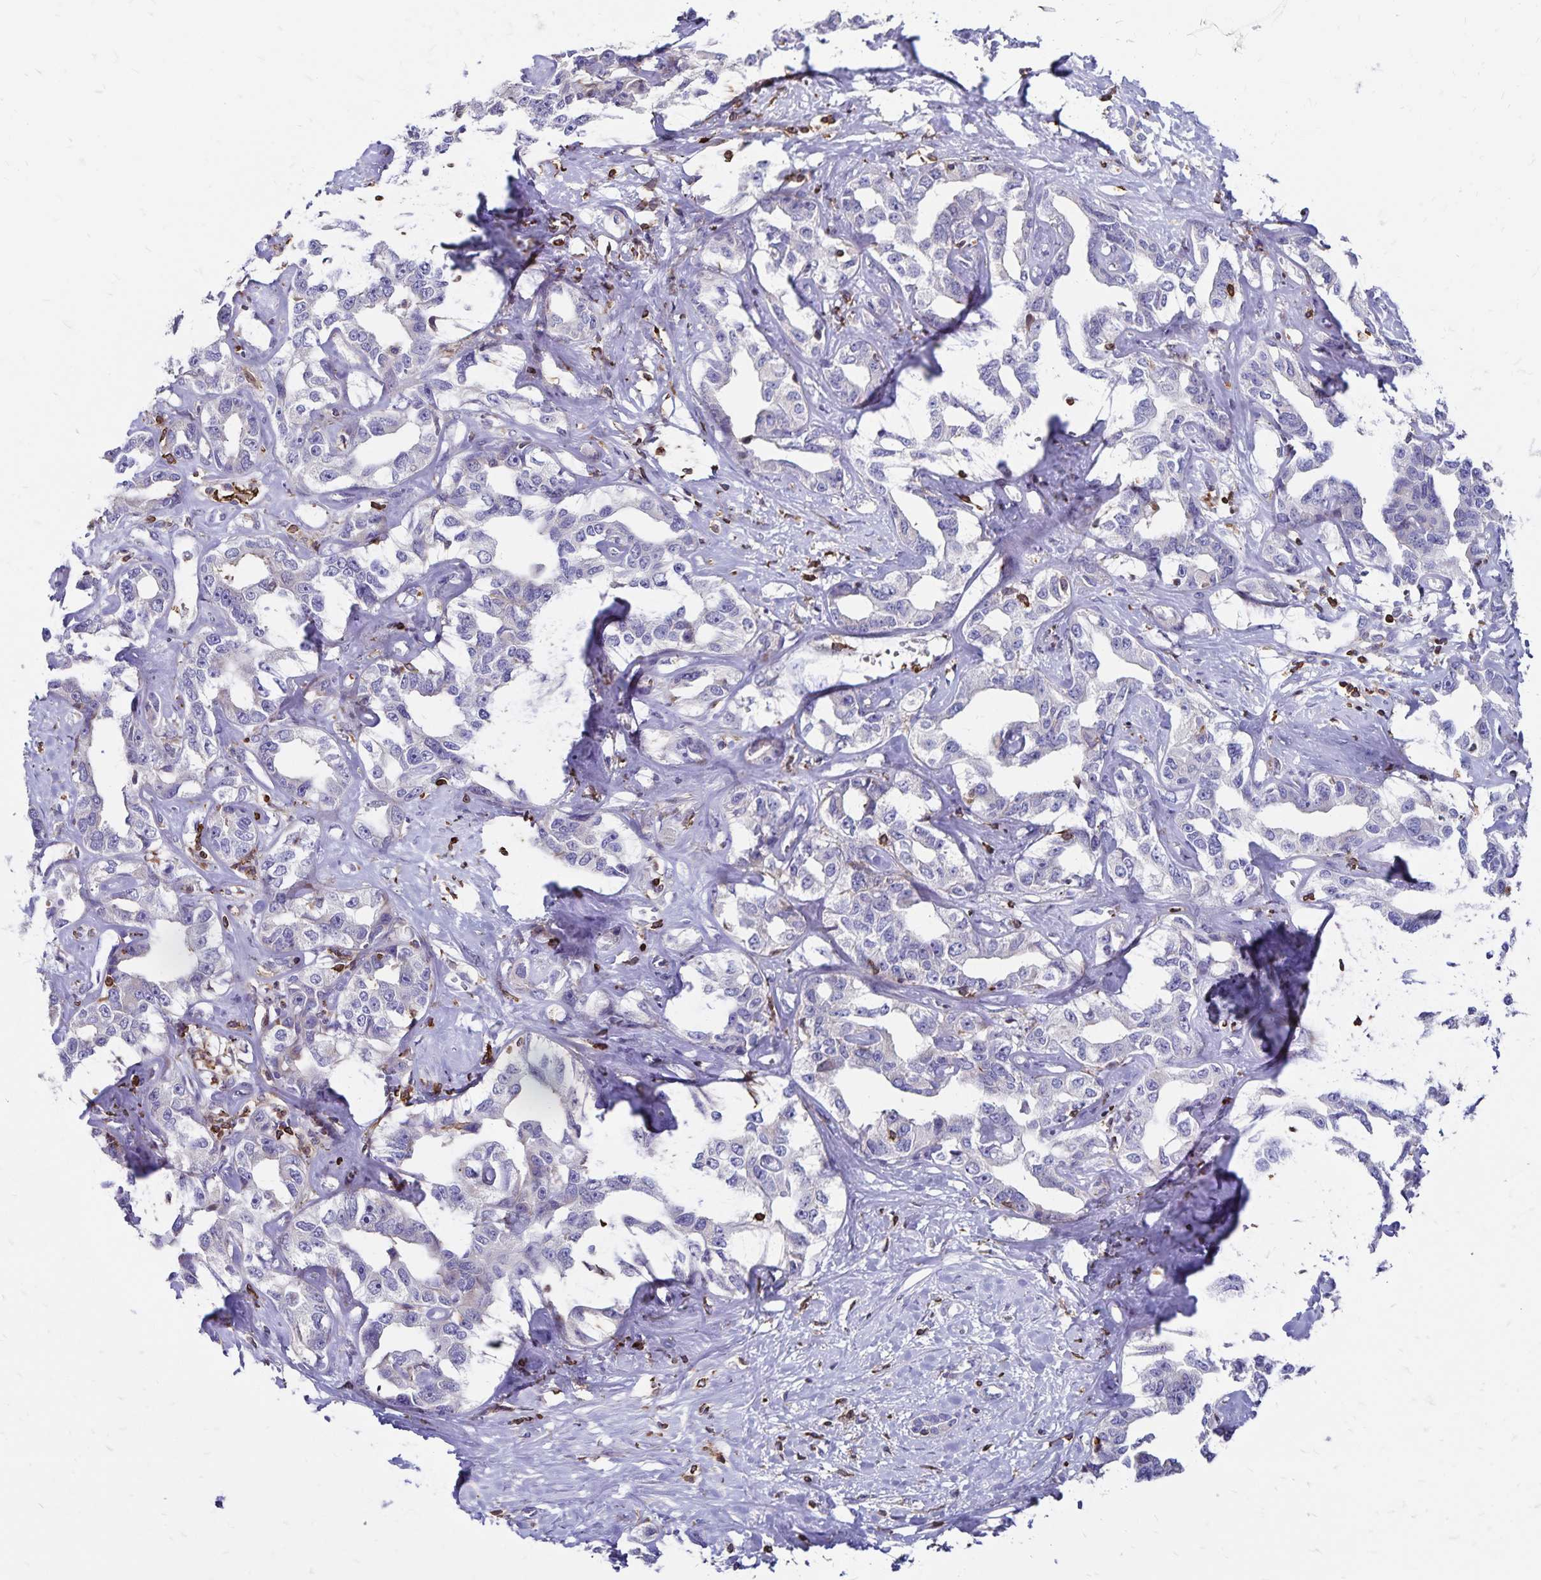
{"staining": {"intensity": "negative", "quantity": "none", "location": "none"}, "tissue": "liver cancer", "cell_type": "Tumor cells", "image_type": "cancer", "snomed": [{"axis": "morphology", "description": "Cholangiocarcinoma"}, {"axis": "topography", "description": "Liver"}], "caption": "Liver cancer was stained to show a protein in brown. There is no significant expression in tumor cells. (Immunohistochemistry (ihc), brightfield microscopy, high magnification).", "gene": "NAGPA", "patient": {"sex": "male", "age": 59}}